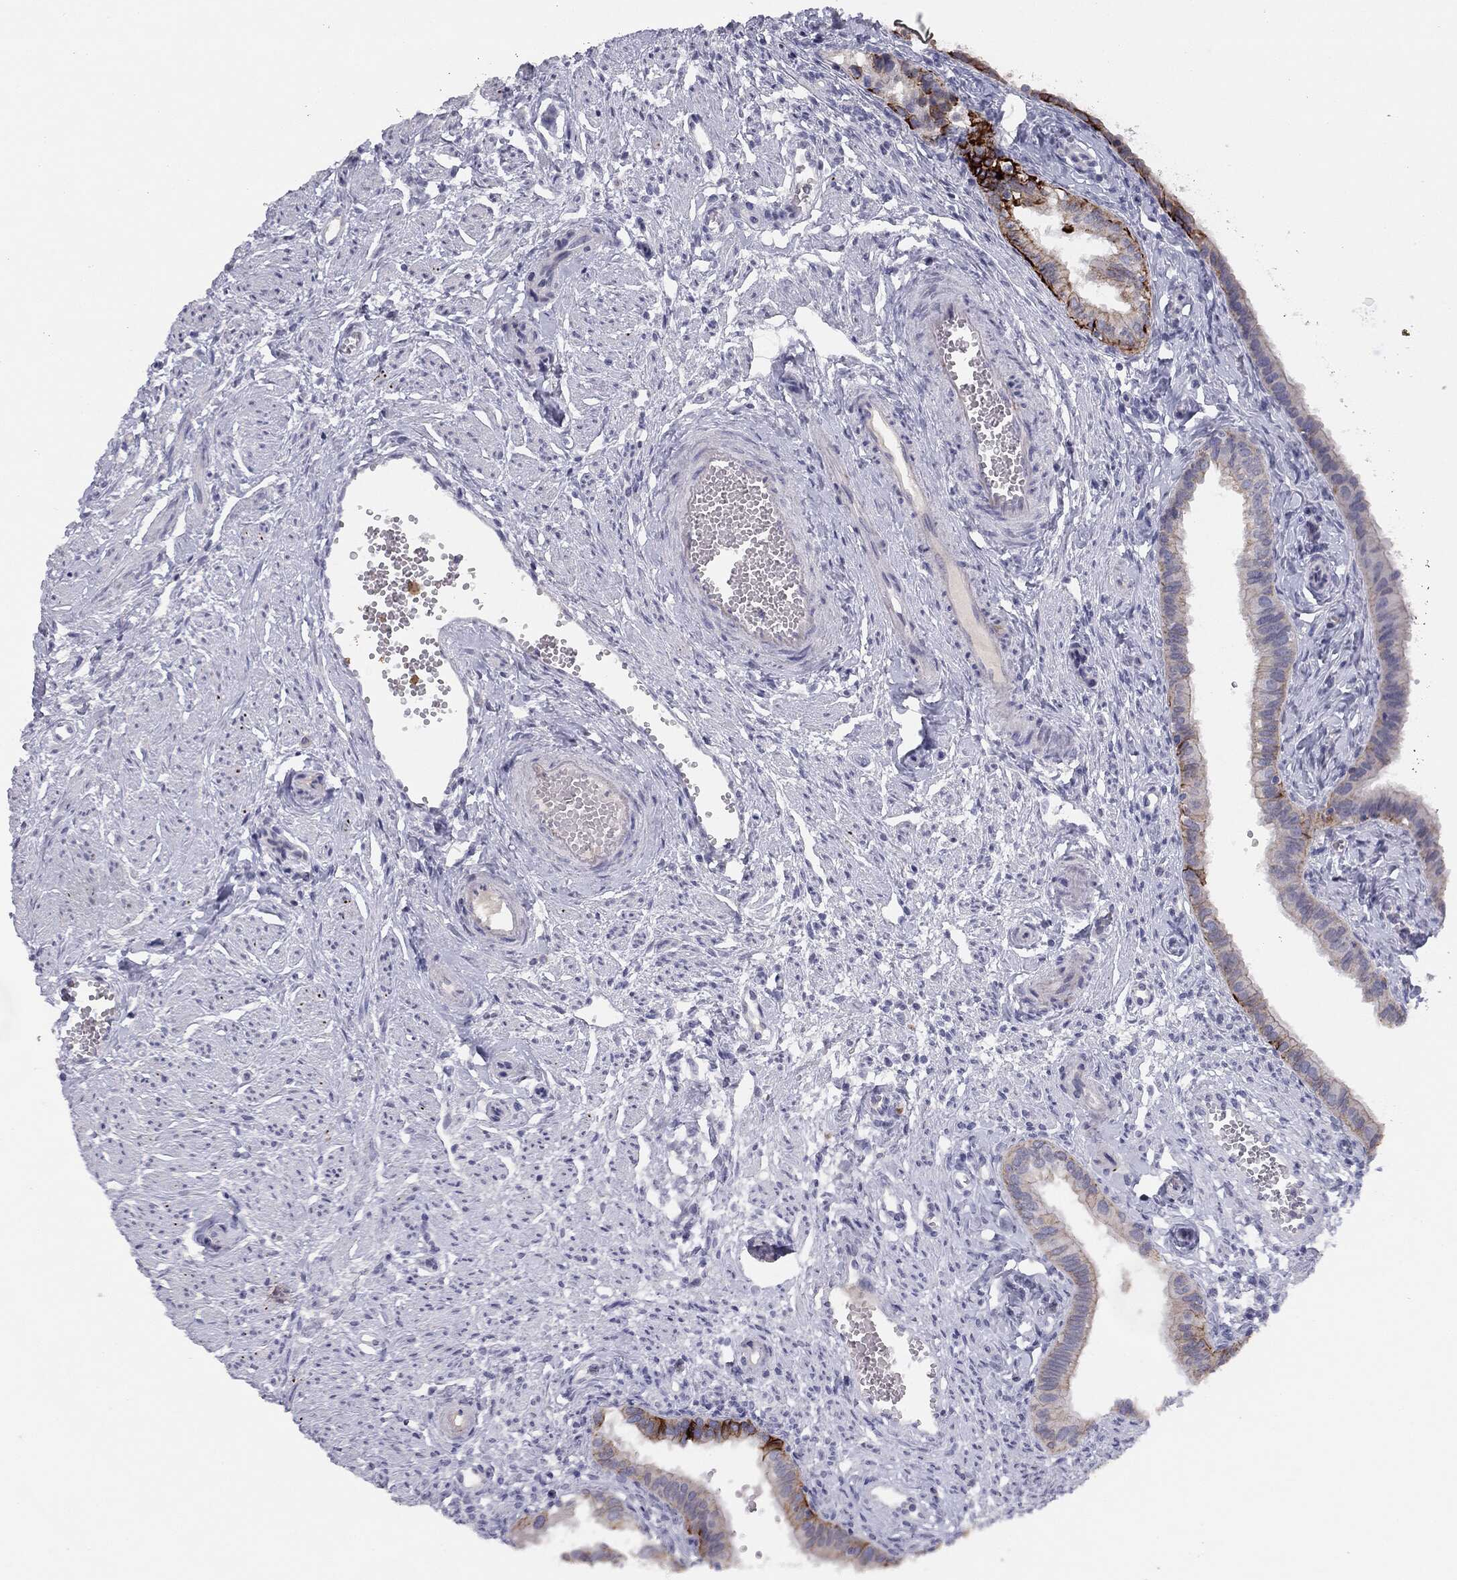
{"staining": {"intensity": "strong", "quantity": "25%-75%", "location": "cytoplasmic/membranous"}, "tissue": "fallopian tube", "cell_type": "Glandular cells", "image_type": "normal", "snomed": [{"axis": "morphology", "description": "Normal tissue, NOS"}, {"axis": "topography", "description": "Fallopian tube"}, {"axis": "topography", "description": "Ovary"}], "caption": "This photomicrograph reveals immunohistochemistry (IHC) staining of unremarkable fallopian tube, with high strong cytoplasmic/membranous expression in approximately 25%-75% of glandular cells.", "gene": "MUC1", "patient": {"sex": "female", "age": 49}}